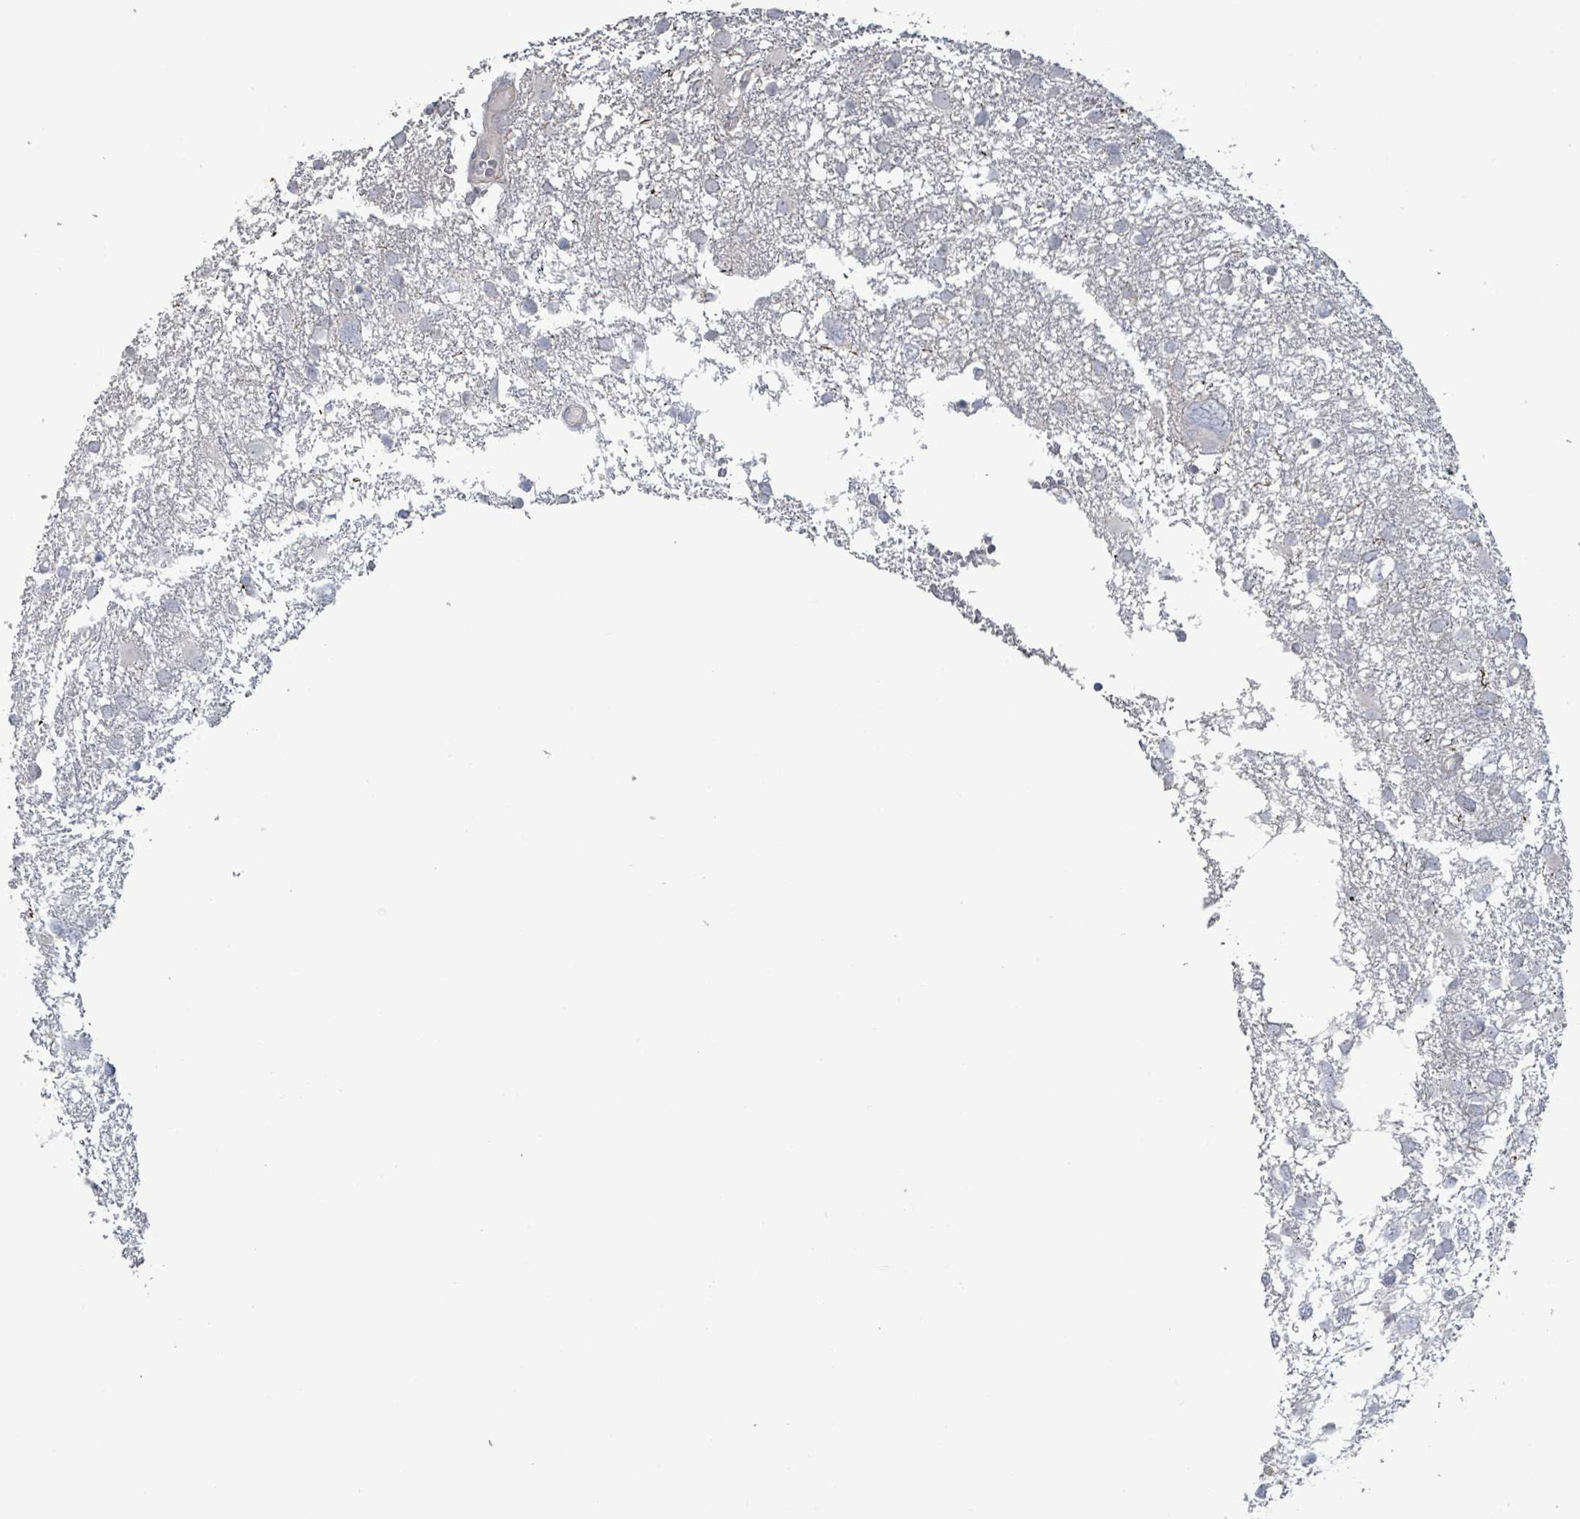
{"staining": {"intensity": "negative", "quantity": "none", "location": "none"}, "tissue": "glioma", "cell_type": "Tumor cells", "image_type": "cancer", "snomed": [{"axis": "morphology", "description": "Glioma, malignant, High grade"}, {"axis": "topography", "description": "Brain"}], "caption": "The image displays no significant expression in tumor cells of malignant glioma (high-grade).", "gene": "LILRA4", "patient": {"sex": "male", "age": 61}}